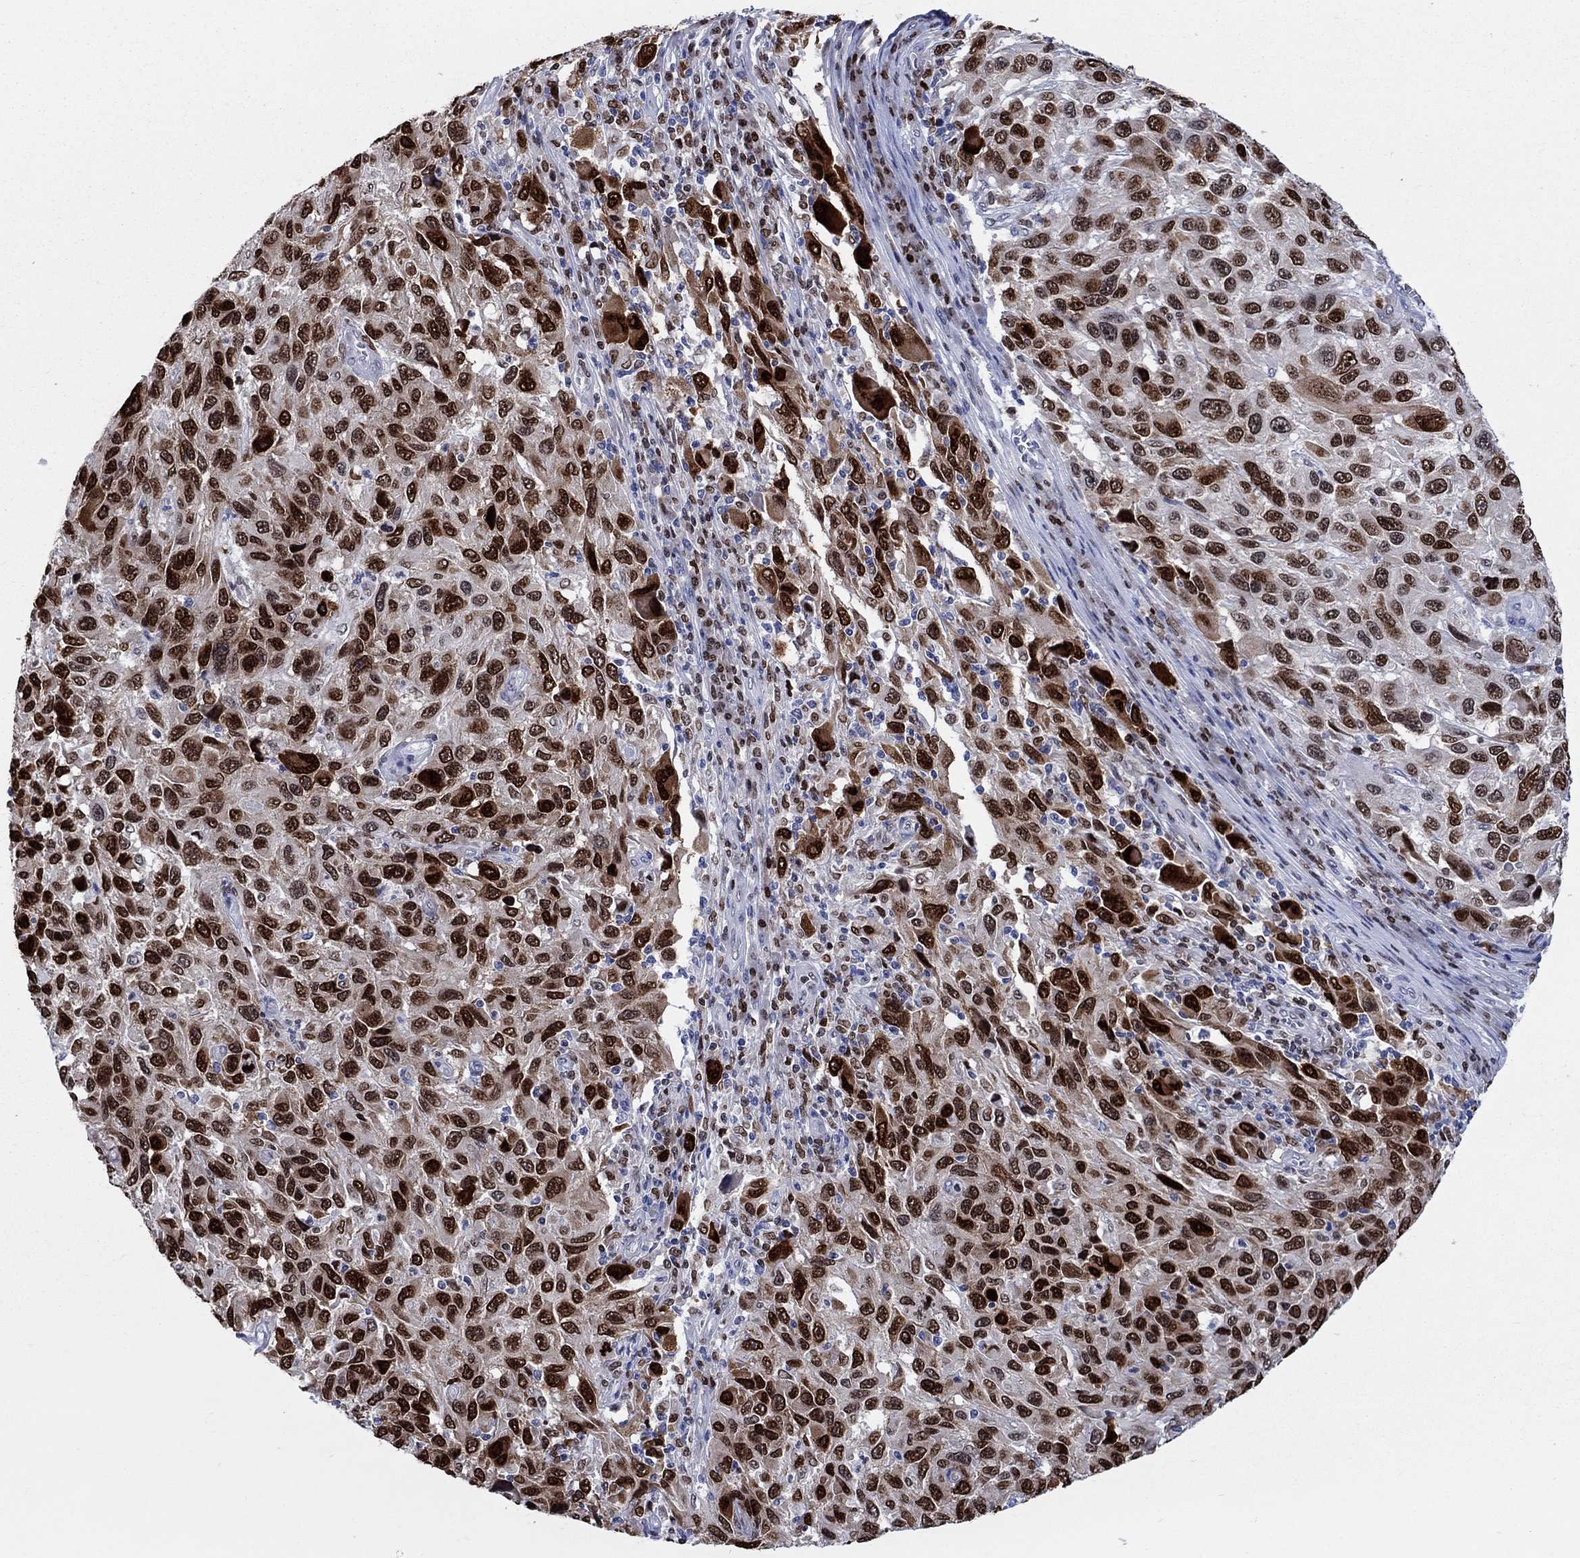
{"staining": {"intensity": "strong", "quantity": ">75%", "location": "nuclear"}, "tissue": "melanoma", "cell_type": "Tumor cells", "image_type": "cancer", "snomed": [{"axis": "morphology", "description": "Malignant melanoma, NOS"}, {"axis": "topography", "description": "Skin"}], "caption": "This is a histology image of immunohistochemistry staining of malignant melanoma, which shows strong staining in the nuclear of tumor cells.", "gene": "HMGA1", "patient": {"sex": "male", "age": 53}}